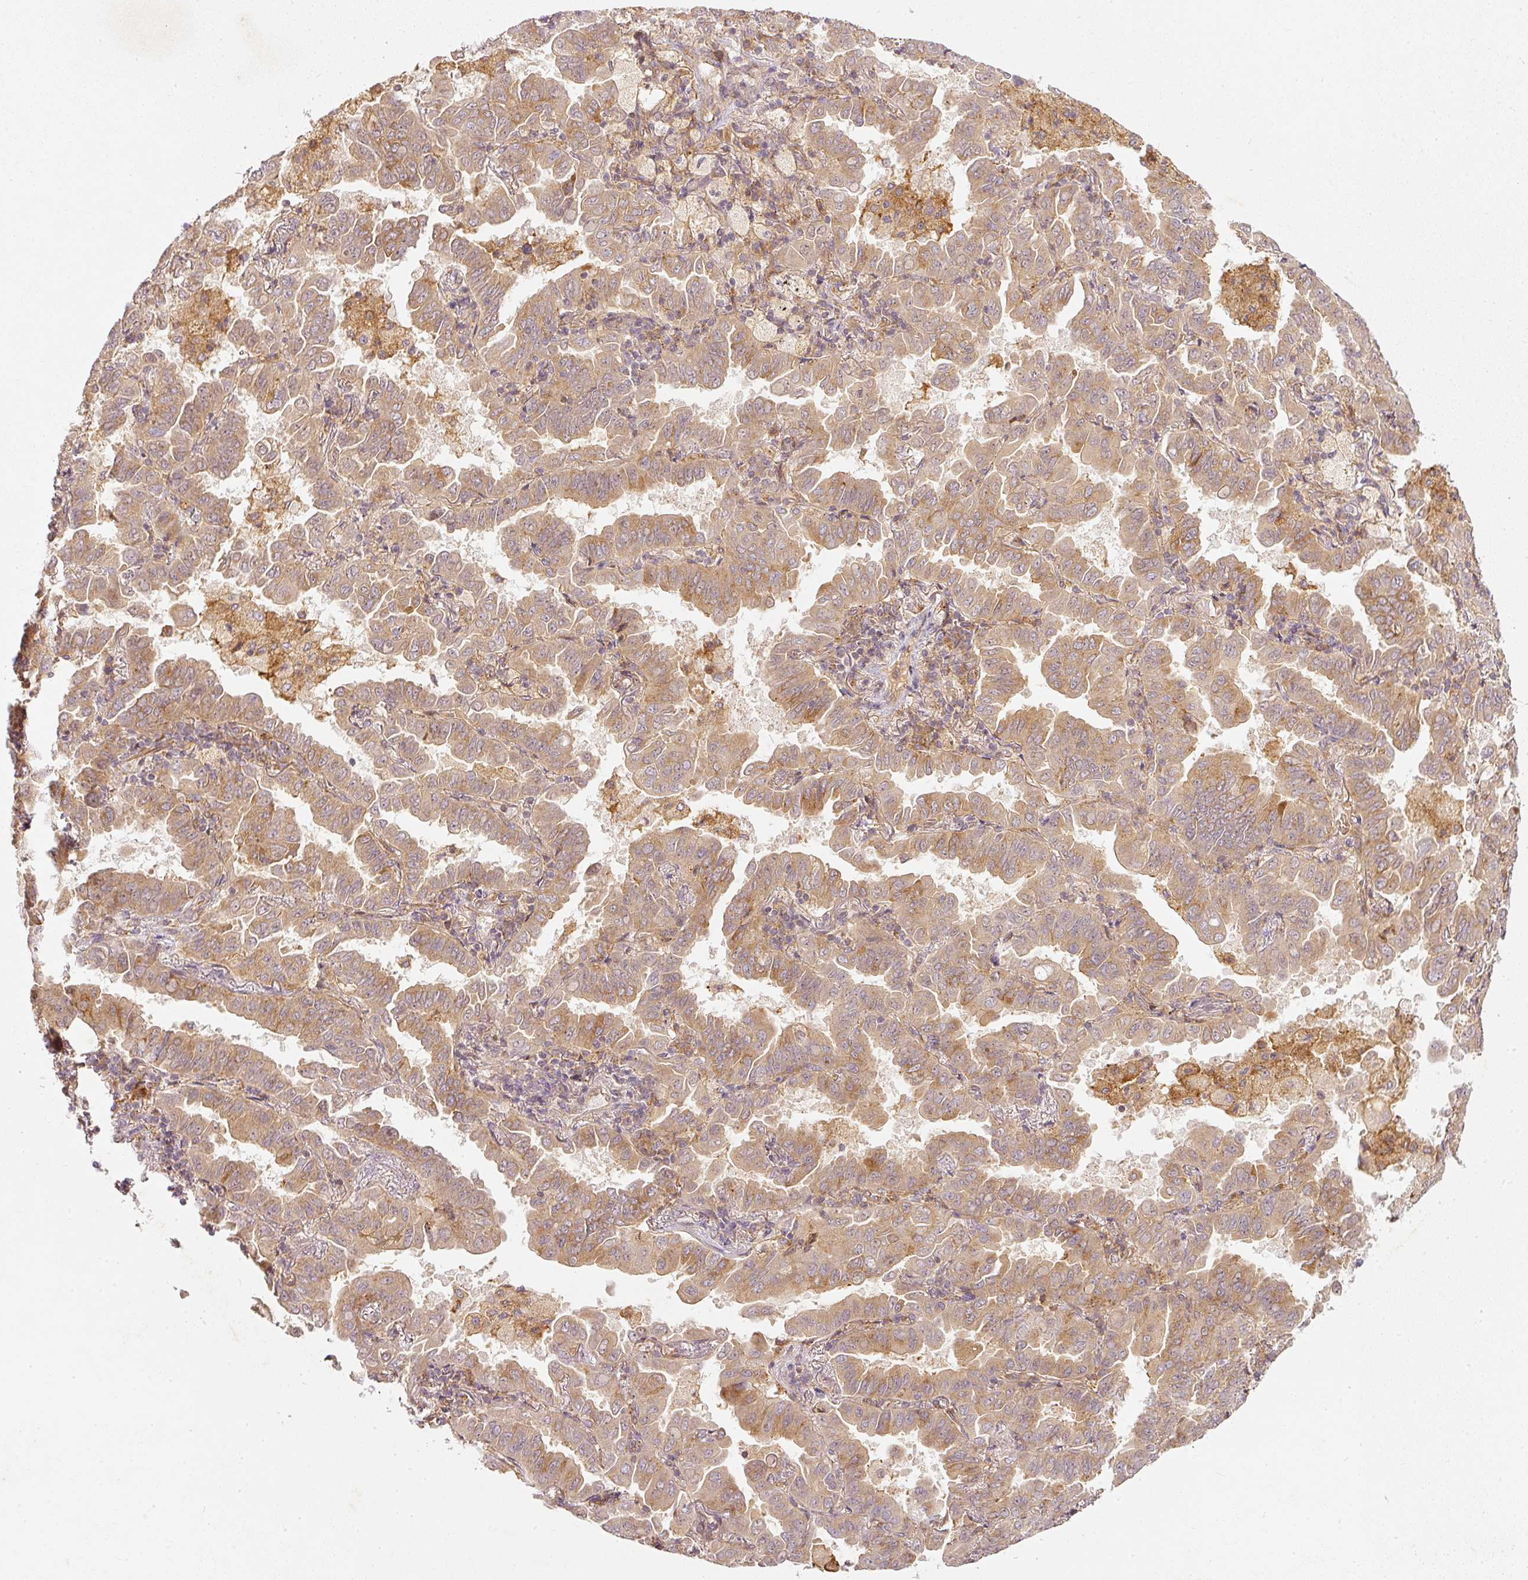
{"staining": {"intensity": "moderate", "quantity": ">75%", "location": "cytoplasmic/membranous"}, "tissue": "lung cancer", "cell_type": "Tumor cells", "image_type": "cancer", "snomed": [{"axis": "morphology", "description": "Adenocarcinoma, NOS"}, {"axis": "topography", "description": "Lung"}], "caption": "Lung cancer tissue shows moderate cytoplasmic/membranous staining in about >75% of tumor cells", "gene": "ZNF580", "patient": {"sex": "male", "age": 64}}